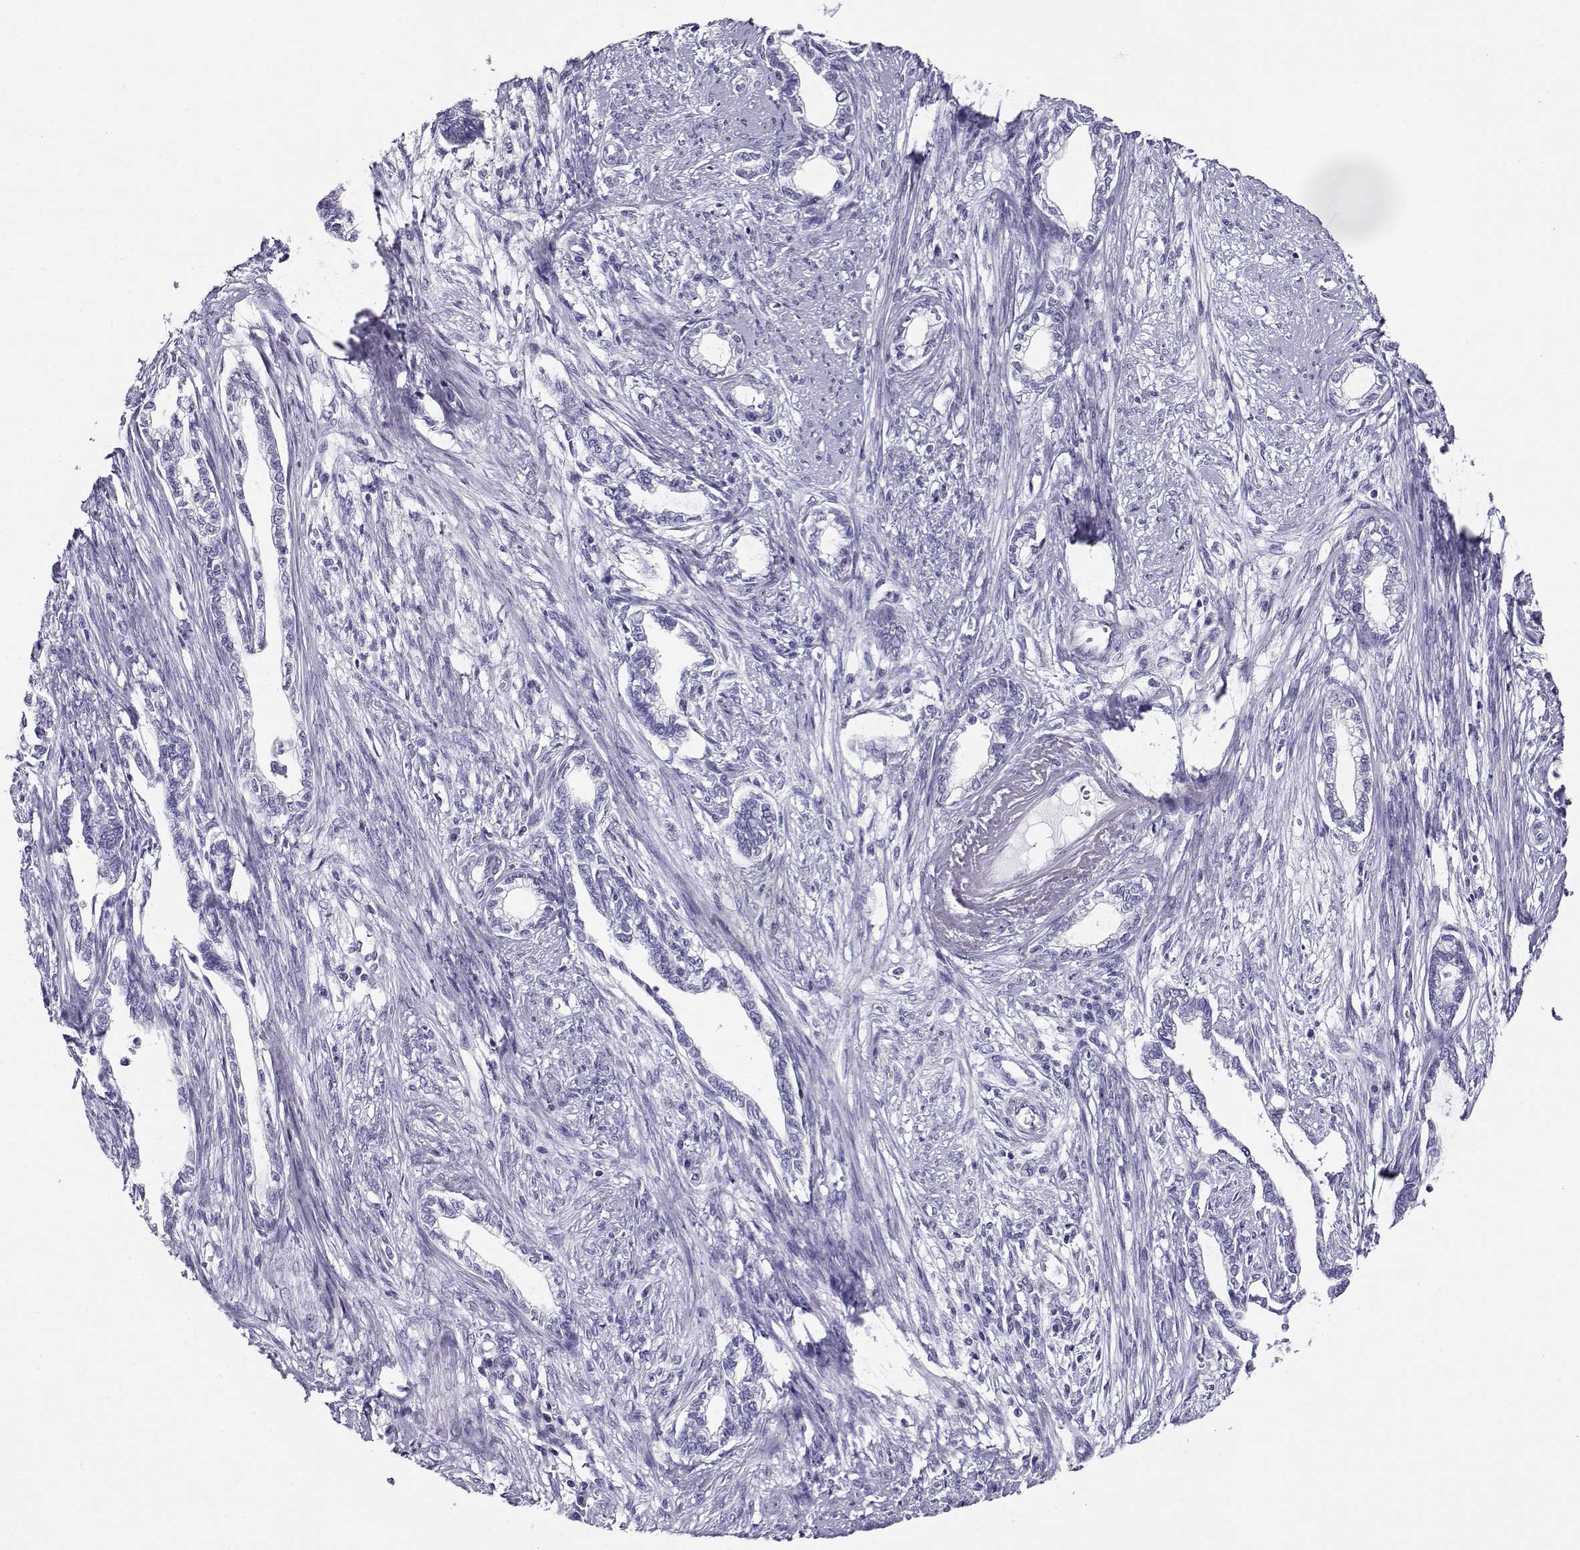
{"staining": {"intensity": "negative", "quantity": "none", "location": "none"}, "tissue": "cervical cancer", "cell_type": "Tumor cells", "image_type": "cancer", "snomed": [{"axis": "morphology", "description": "Adenocarcinoma, NOS"}, {"axis": "topography", "description": "Cervix"}], "caption": "Protein analysis of adenocarcinoma (cervical) displays no significant staining in tumor cells.", "gene": "RHOXF2", "patient": {"sex": "female", "age": 62}}